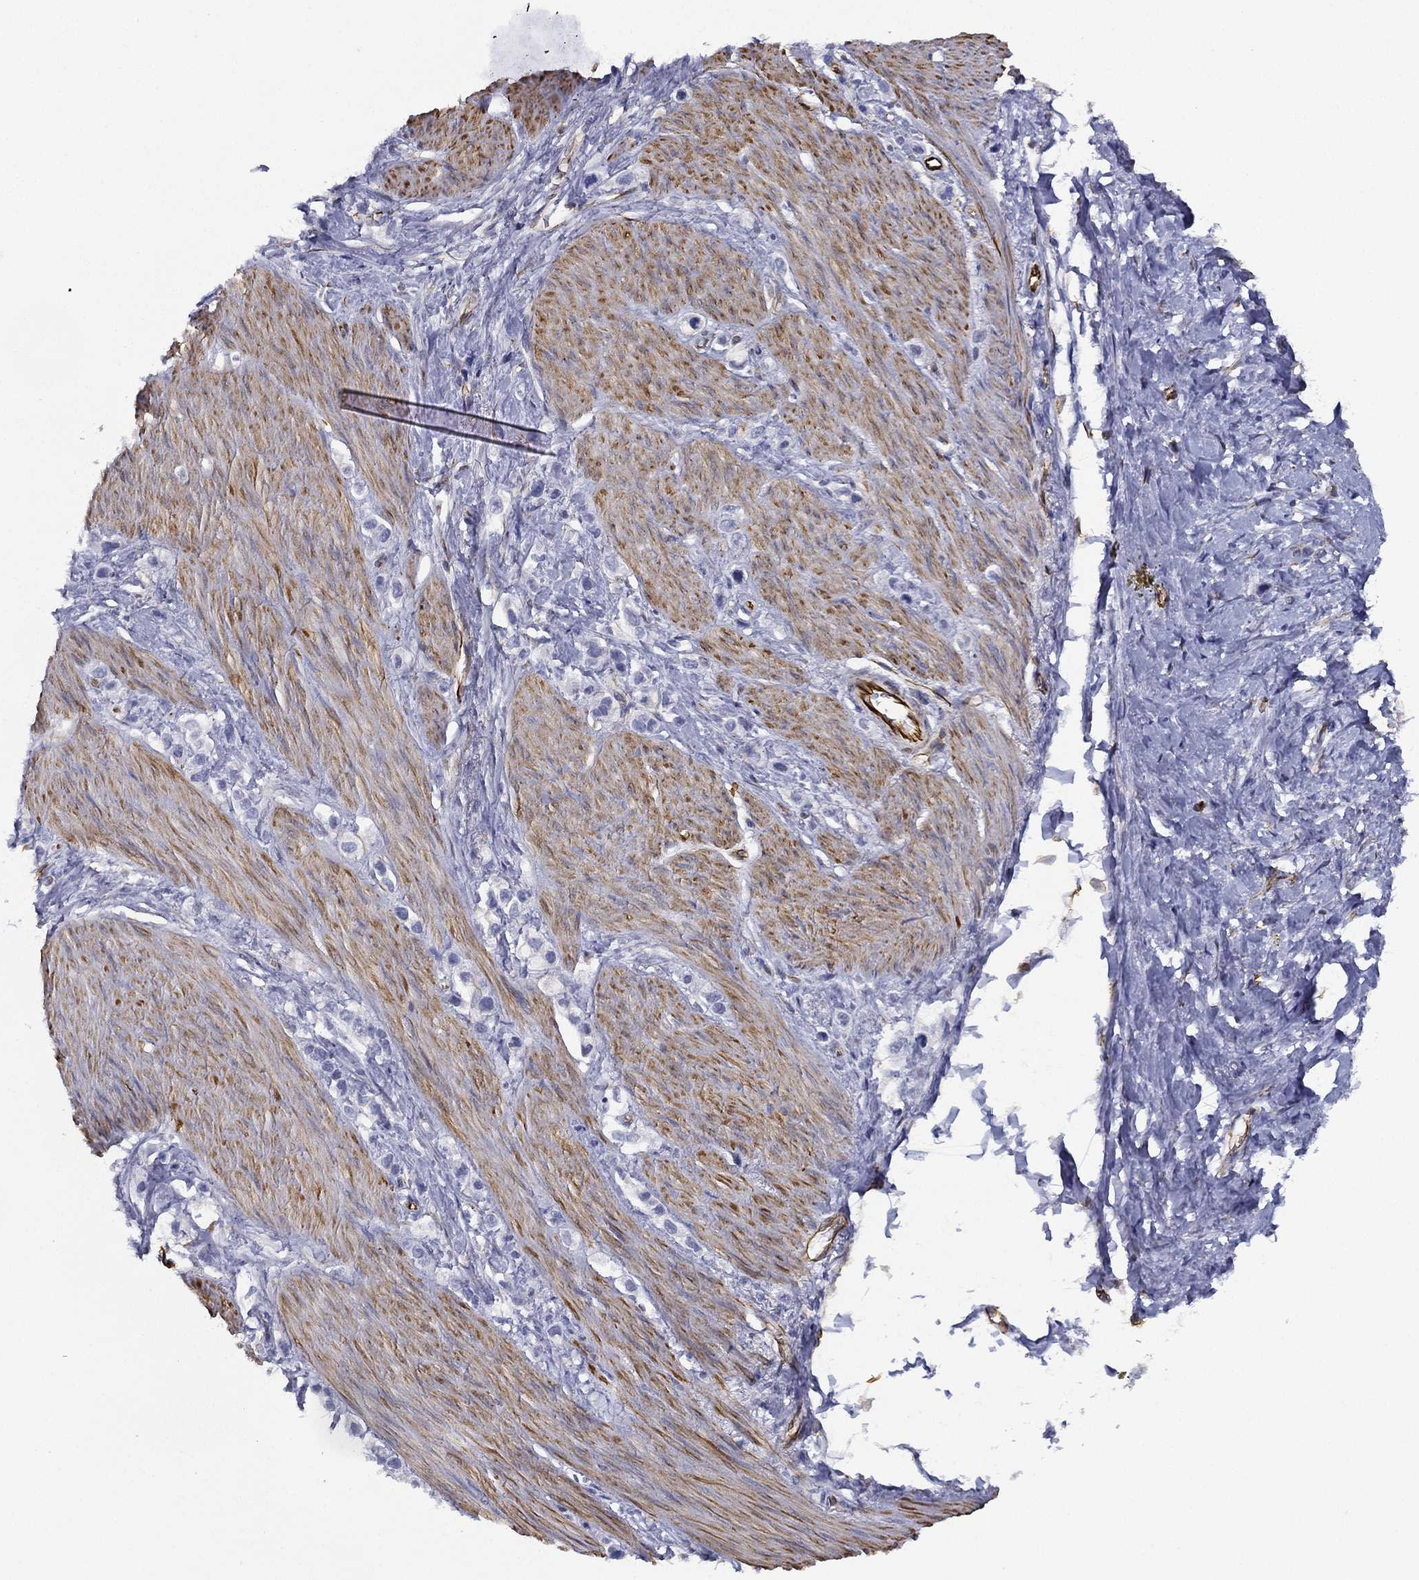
{"staining": {"intensity": "negative", "quantity": "none", "location": "none"}, "tissue": "stomach cancer", "cell_type": "Tumor cells", "image_type": "cancer", "snomed": [{"axis": "morphology", "description": "Normal tissue, NOS"}, {"axis": "morphology", "description": "Adenocarcinoma, NOS"}, {"axis": "morphology", "description": "Adenocarcinoma, High grade"}, {"axis": "topography", "description": "Stomach, upper"}, {"axis": "topography", "description": "Stomach"}], "caption": "A histopathology image of stomach cancer stained for a protein exhibits no brown staining in tumor cells.", "gene": "MAS1", "patient": {"sex": "female", "age": 65}}